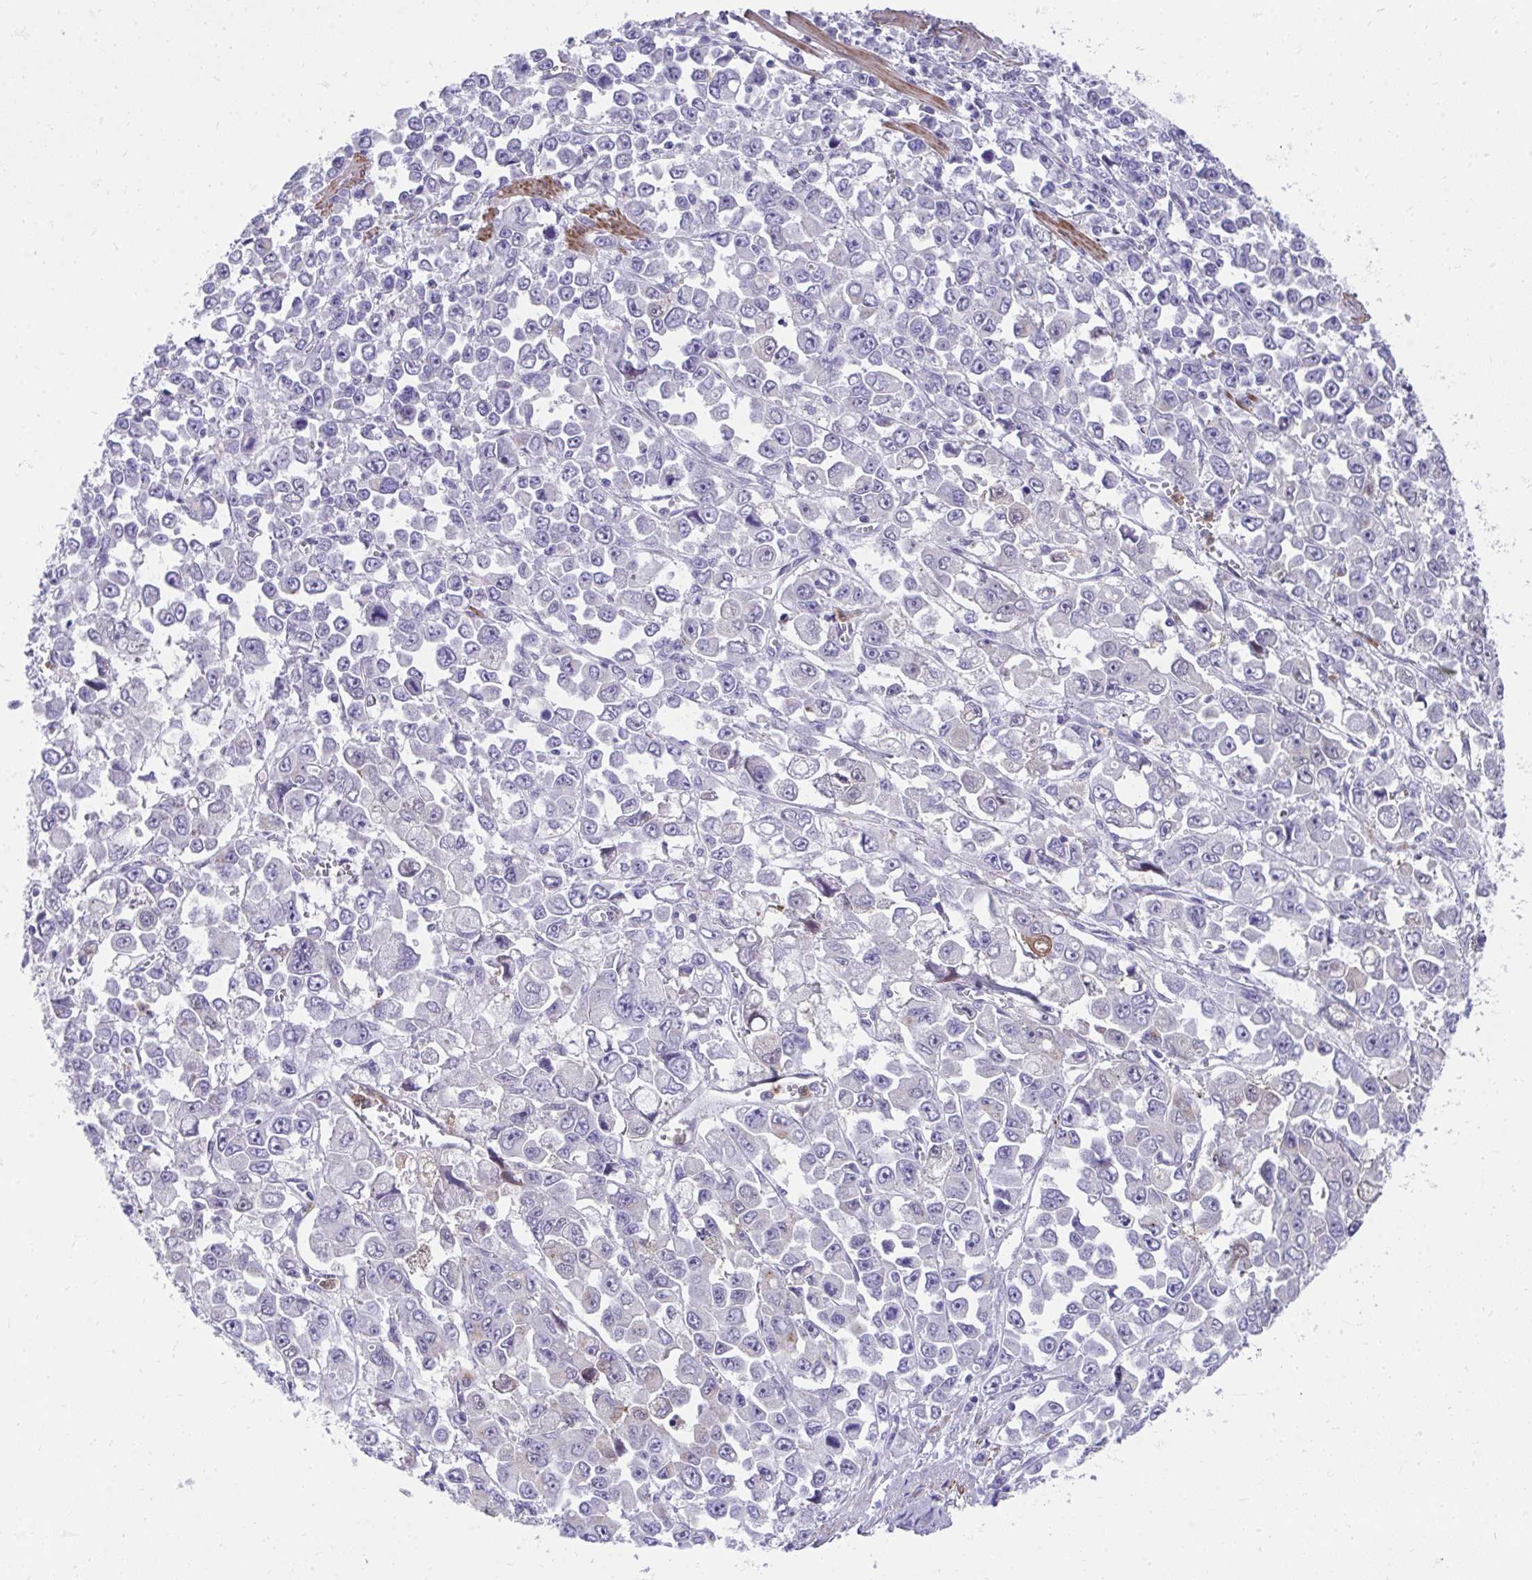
{"staining": {"intensity": "negative", "quantity": "none", "location": "none"}, "tissue": "stomach cancer", "cell_type": "Tumor cells", "image_type": "cancer", "snomed": [{"axis": "morphology", "description": "Adenocarcinoma, NOS"}, {"axis": "topography", "description": "Stomach, upper"}], "caption": "Immunohistochemistry histopathology image of human stomach cancer (adenocarcinoma) stained for a protein (brown), which reveals no staining in tumor cells.", "gene": "CSTB", "patient": {"sex": "male", "age": 70}}